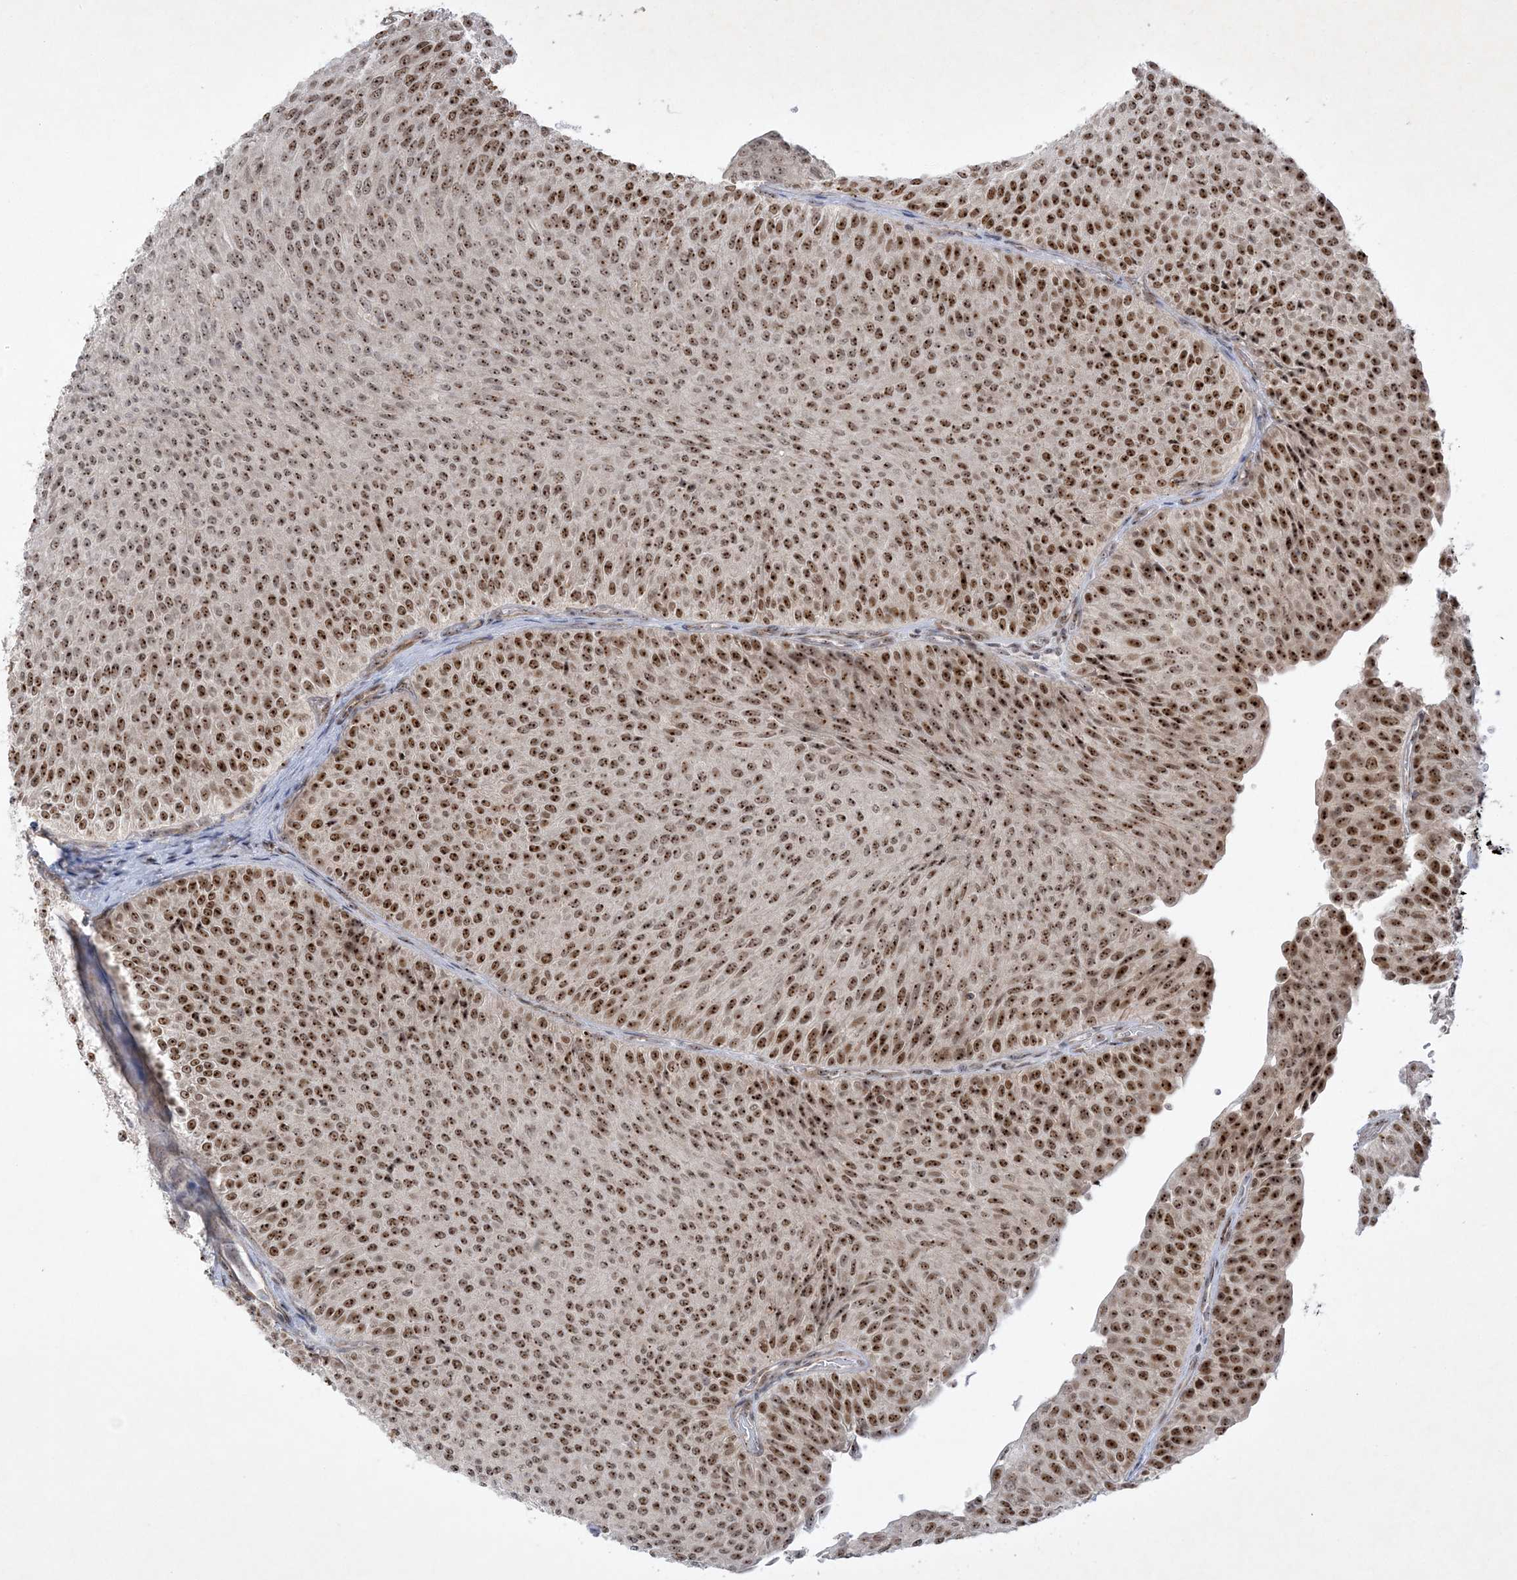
{"staining": {"intensity": "moderate", "quantity": ">75%", "location": "nuclear"}, "tissue": "urothelial cancer", "cell_type": "Tumor cells", "image_type": "cancer", "snomed": [{"axis": "morphology", "description": "Urothelial carcinoma, Low grade"}, {"axis": "topography", "description": "Urinary bladder"}], "caption": "Low-grade urothelial carcinoma stained with immunohistochemistry (IHC) shows moderate nuclear expression in about >75% of tumor cells.", "gene": "NPM3", "patient": {"sex": "male", "age": 78}}